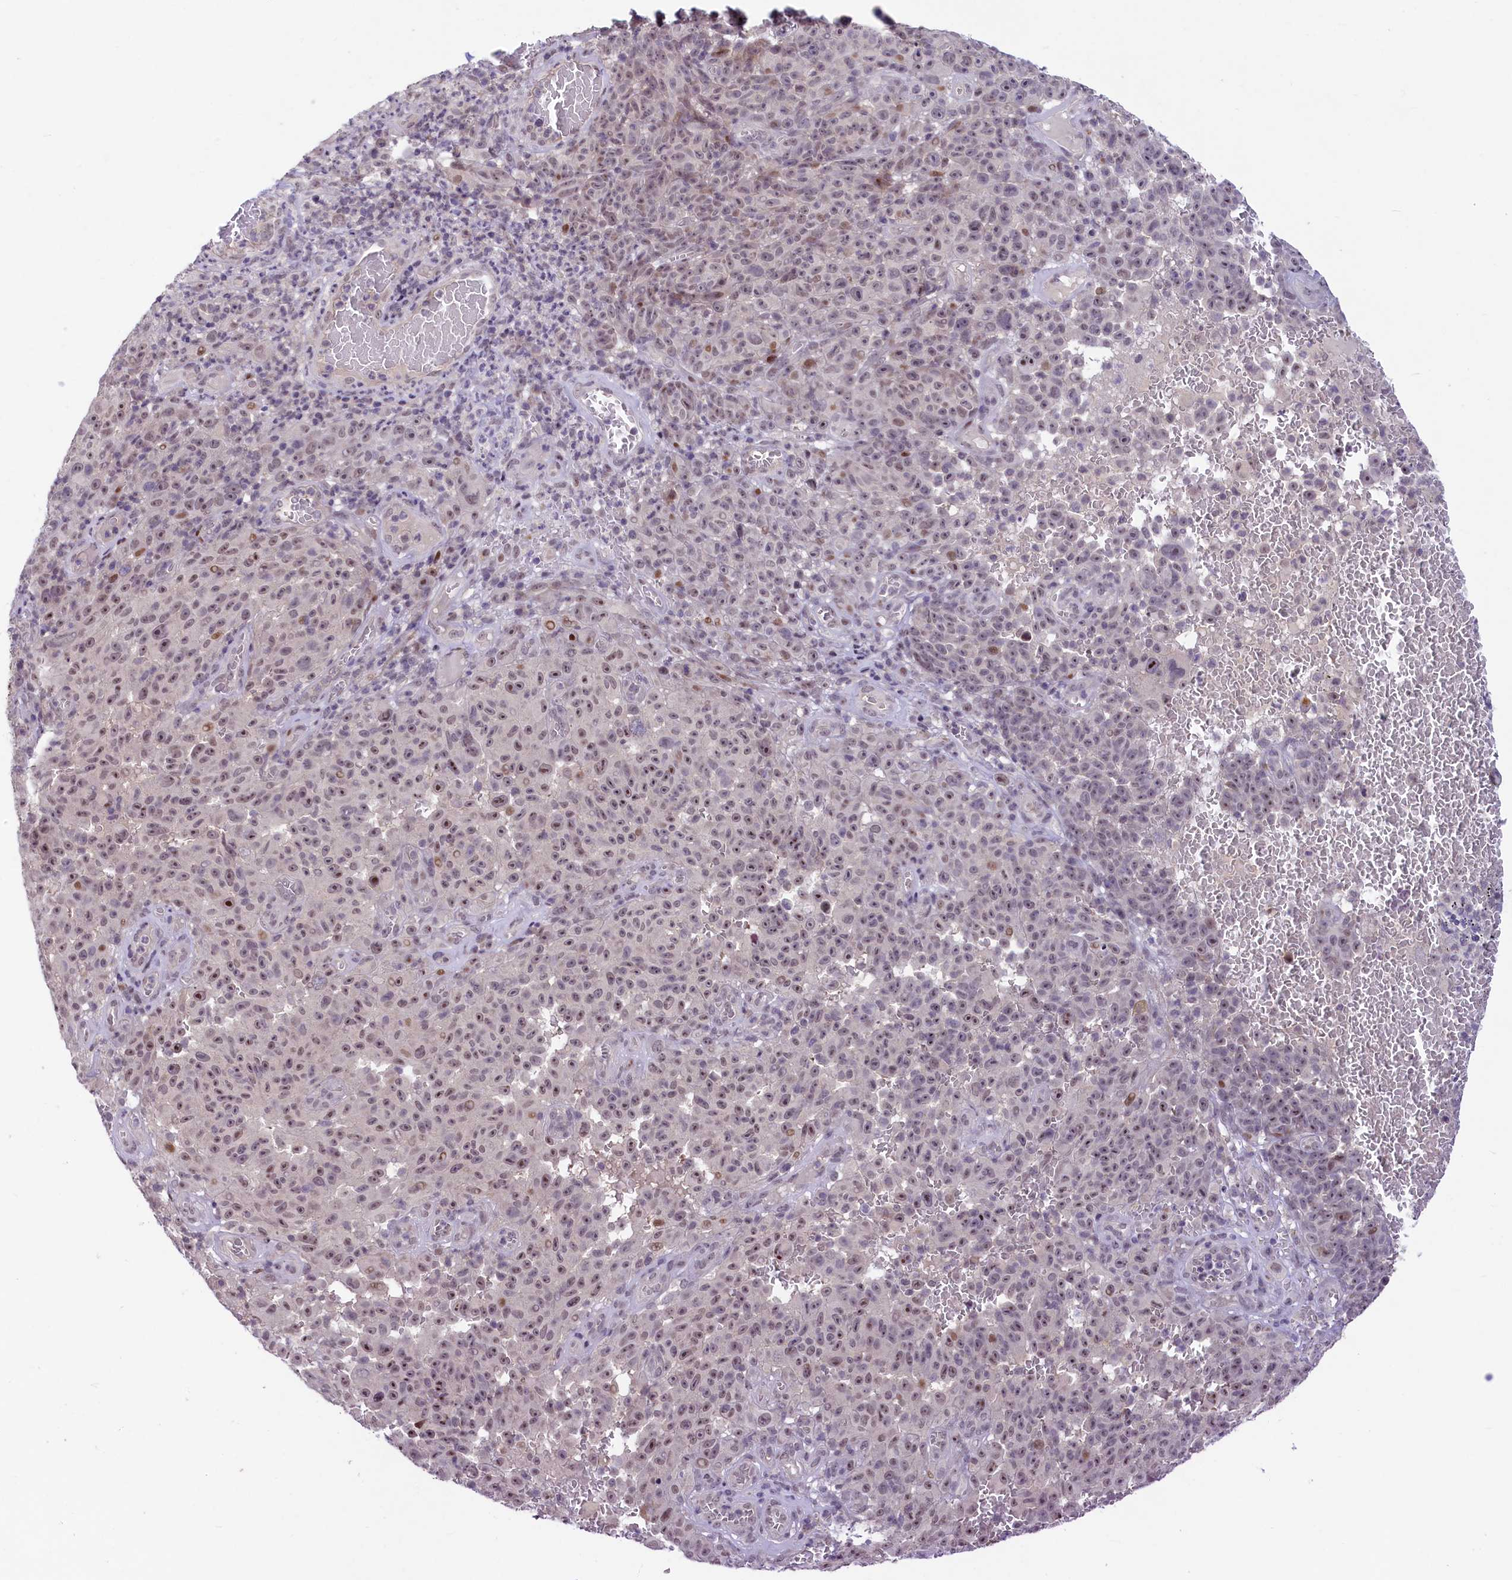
{"staining": {"intensity": "moderate", "quantity": "<25%", "location": "nuclear"}, "tissue": "melanoma", "cell_type": "Tumor cells", "image_type": "cancer", "snomed": [{"axis": "morphology", "description": "Malignant melanoma, NOS"}, {"axis": "topography", "description": "Skin"}], "caption": "Moderate nuclear positivity is appreciated in approximately <25% of tumor cells in melanoma.", "gene": "ANKS3", "patient": {"sex": "female", "age": 82}}